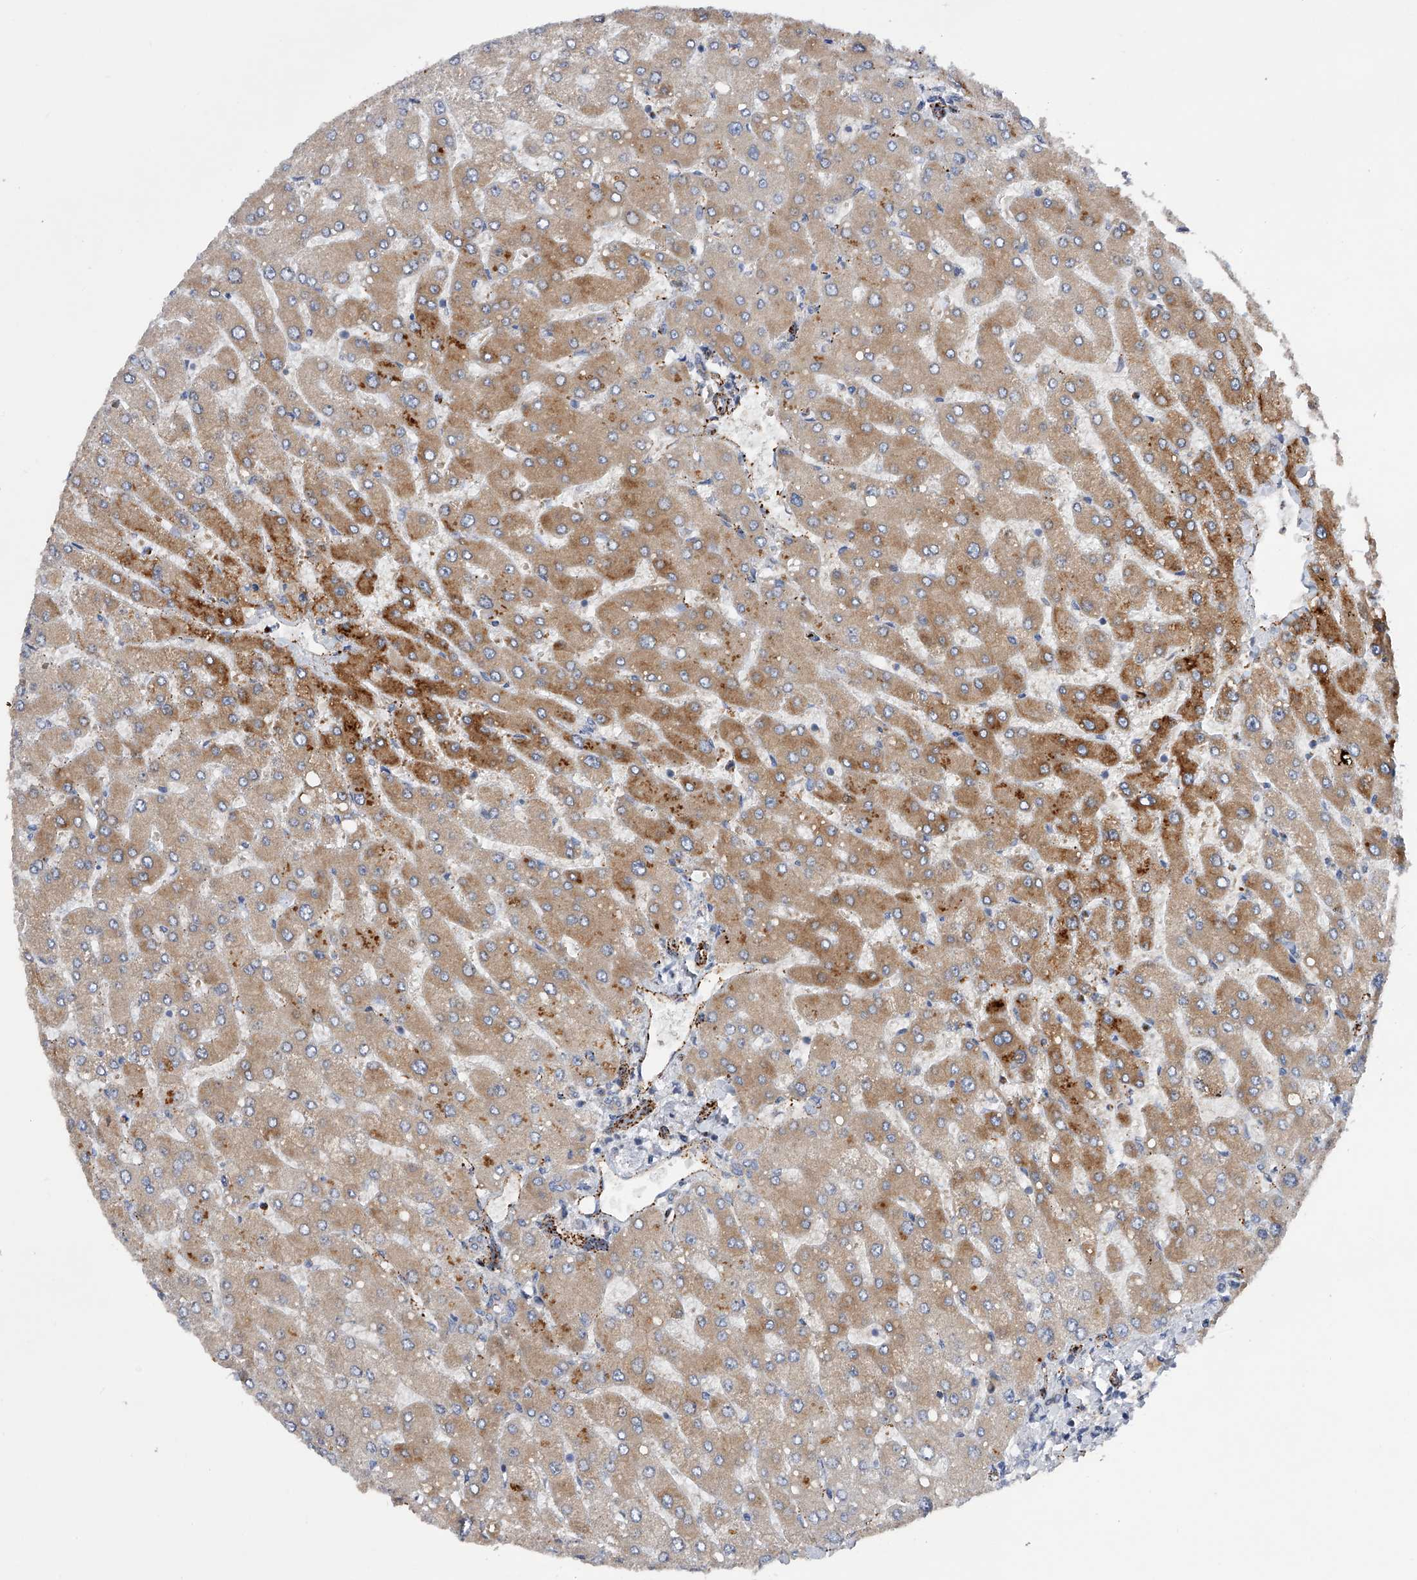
{"staining": {"intensity": "moderate", "quantity": "<25%", "location": "cytoplasmic/membranous"}, "tissue": "liver", "cell_type": "Cholangiocytes", "image_type": "normal", "snomed": [{"axis": "morphology", "description": "Normal tissue, NOS"}, {"axis": "topography", "description": "Liver"}], "caption": "A photomicrograph showing moderate cytoplasmic/membranous positivity in approximately <25% of cholangiocytes in normal liver, as visualized by brown immunohistochemical staining.", "gene": "PDSS2", "patient": {"sex": "male", "age": 55}}